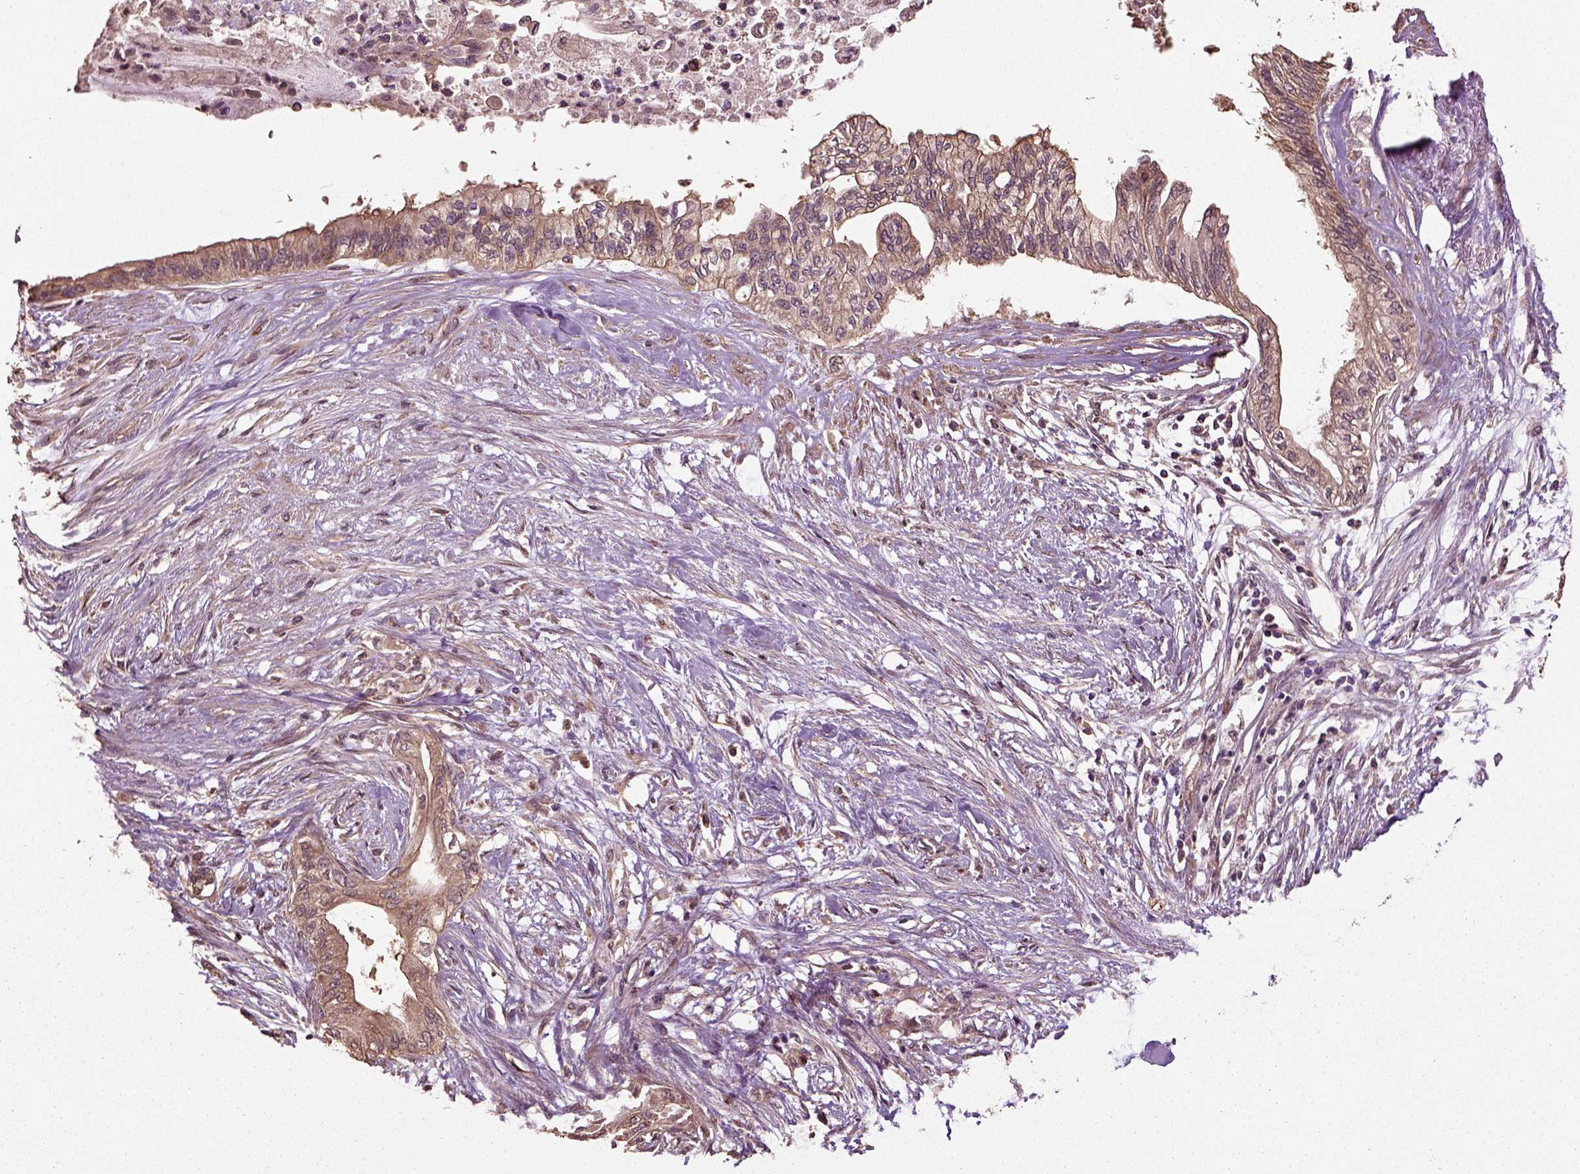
{"staining": {"intensity": "moderate", "quantity": ">75%", "location": "cytoplasmic/membranous"}, "tissue": "pancreatic cancer", "cell_type": "Tumor cells", "image_type": "cancer", "snomed": [{"axis": "morphology", "description": "Normal tissue, NOS"}, {"axis": "morphology", "description": "Adenocarcinoma, NOS"}, {"axis": "topography", "description": "Pancreas"}, {"axis": "topography", "description": "Duodenum"}], "caption": "Adenocarcinoma (pancreatic) tissue demonstrates moderate cytoplasmic/membranous expression in approximately >75% of tumor cells, visualized by immunohistochemistry. The staining was performed using DAB (3,3'-diaminobenzidine) to visualize the protein expression in brown, while the nuclei were stained in blue with hematoxylin (Magnification: 20x).", "gene": "ERV3-1", "patient": {"sex": "female", "age": 60}}